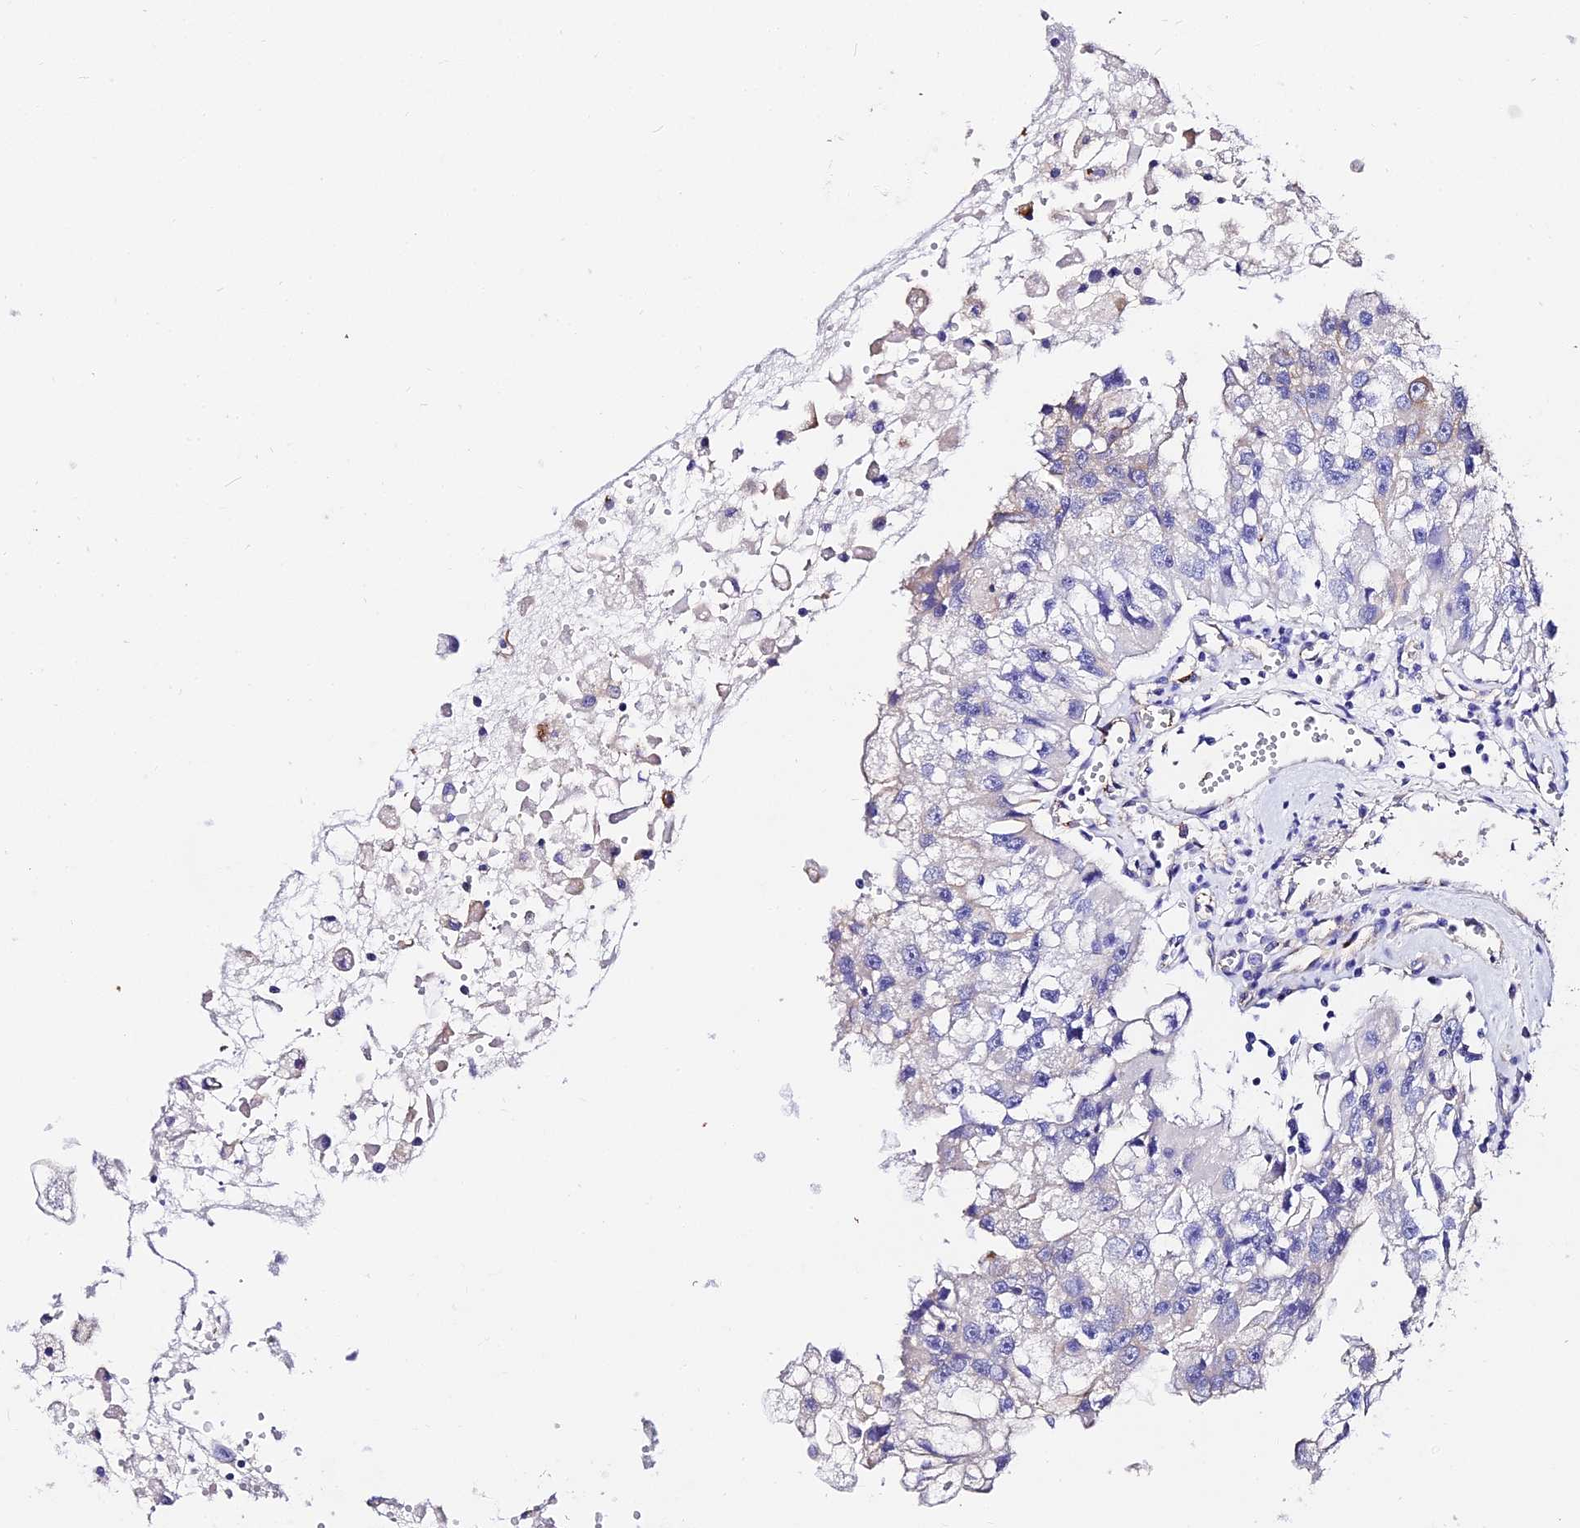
{"staining": {"intensity": "negative", "quantity": "none", "location": "none"}, "tissue": "renal cancer", "cell_type": "Tumor cells", "image_type": "cancer", "snomed": [{"axis": "morphology", "description": "Adenocarcinoma, NOS"}, {"axis": "topography", "description": "Kidney"}], "caption": "Immunohistochemistry of human renal cancer (adenocarcinoma) shows no positivity in tumor cells.", "gene": "DAW1", "patient": {"sex": "male", "age": 63}}